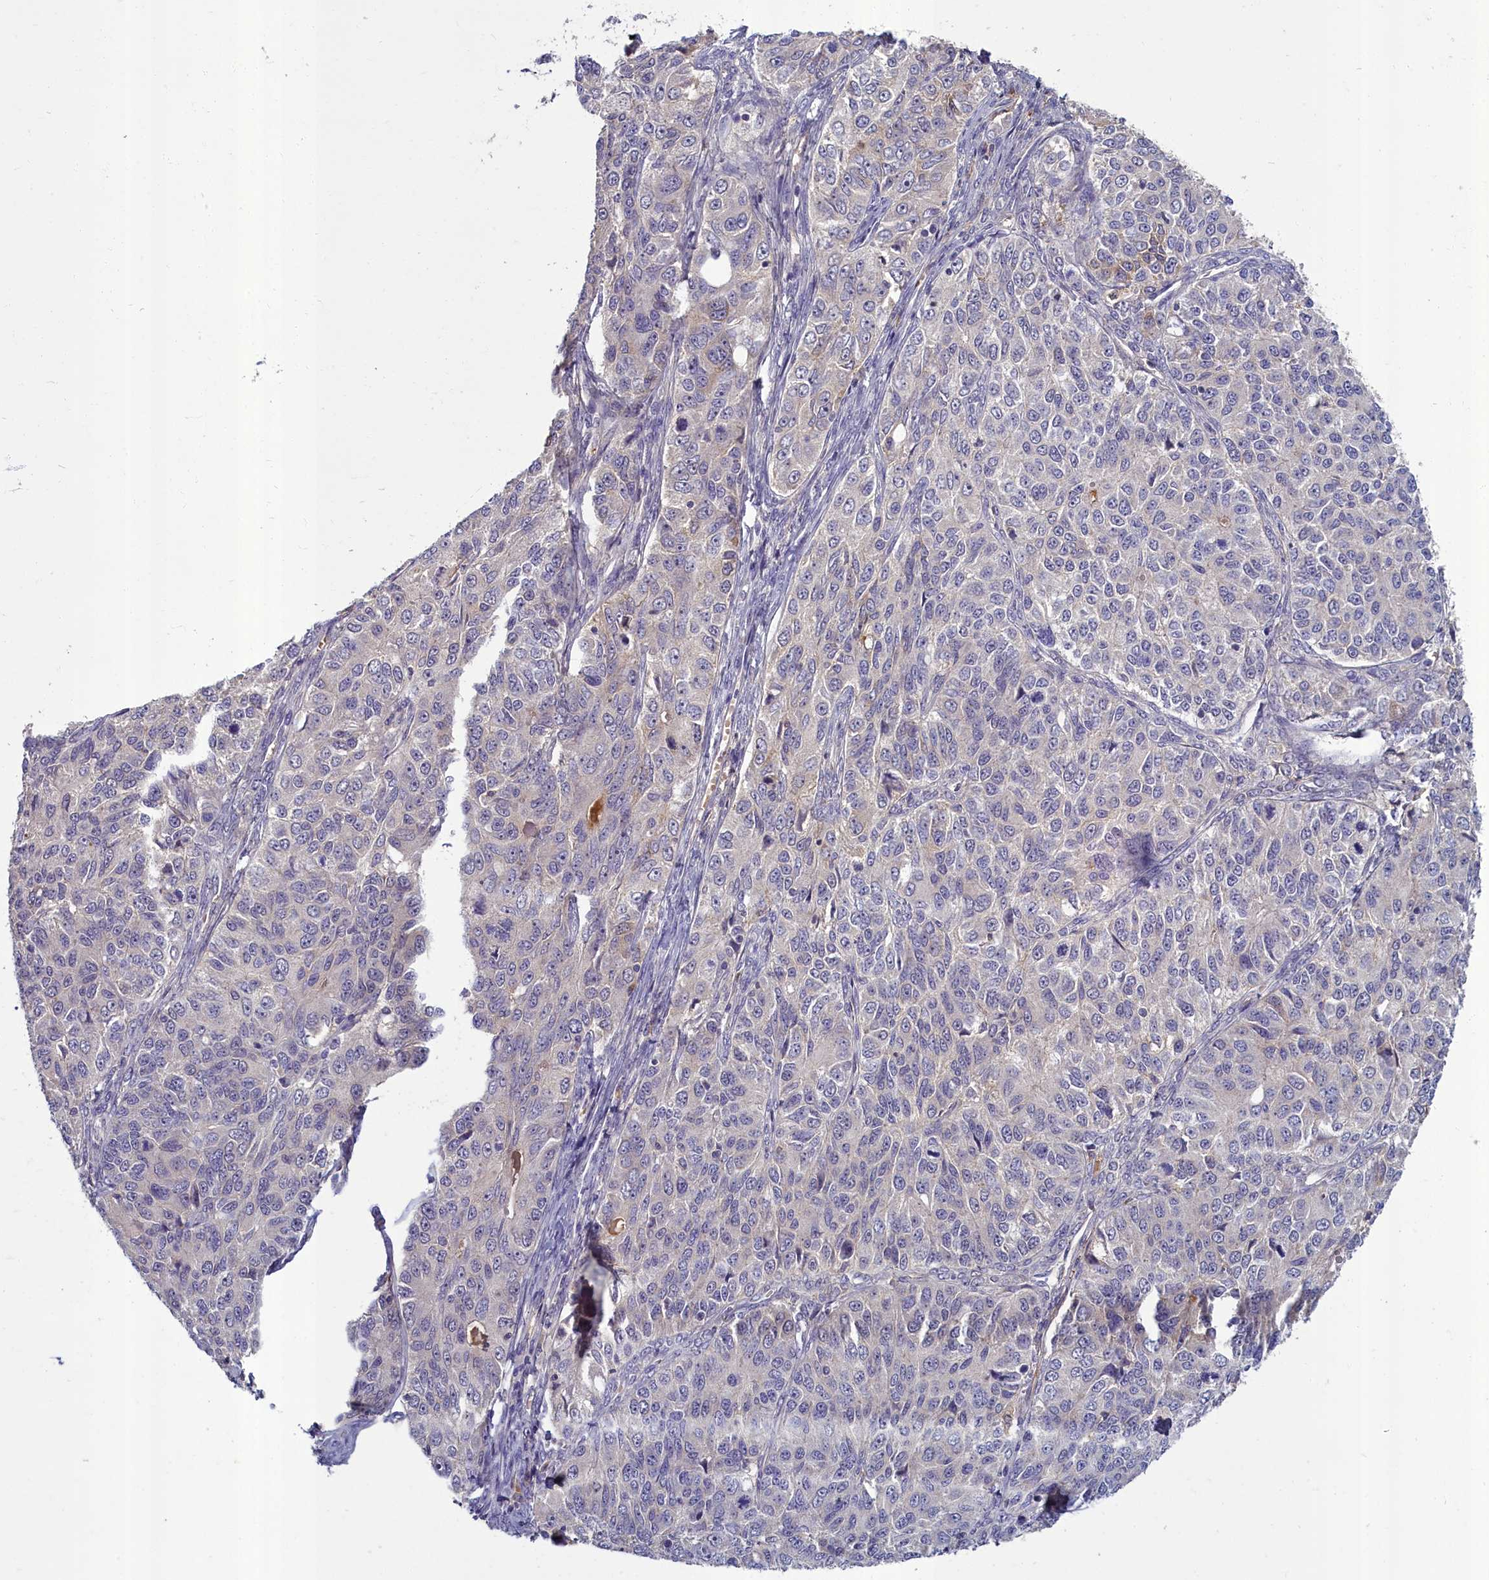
{"staining": {"intensity": "negative", "quantity": "none", "location": "none"}, "tissue": "ovarian cancer", "cell_type": "Tumor cells", "image_type": "cancer", "snomed": [{"axis": "morphology", "description": "Carcinoma, endometroid"}, {"axis": "topography", "description": "Ovary"}], "caption": "Tumor cells are negative for brown protein staining in ovarian endometroid carcinoma.", "gene": "SV2C", "patient": {"sex": "female", "age": 51}}